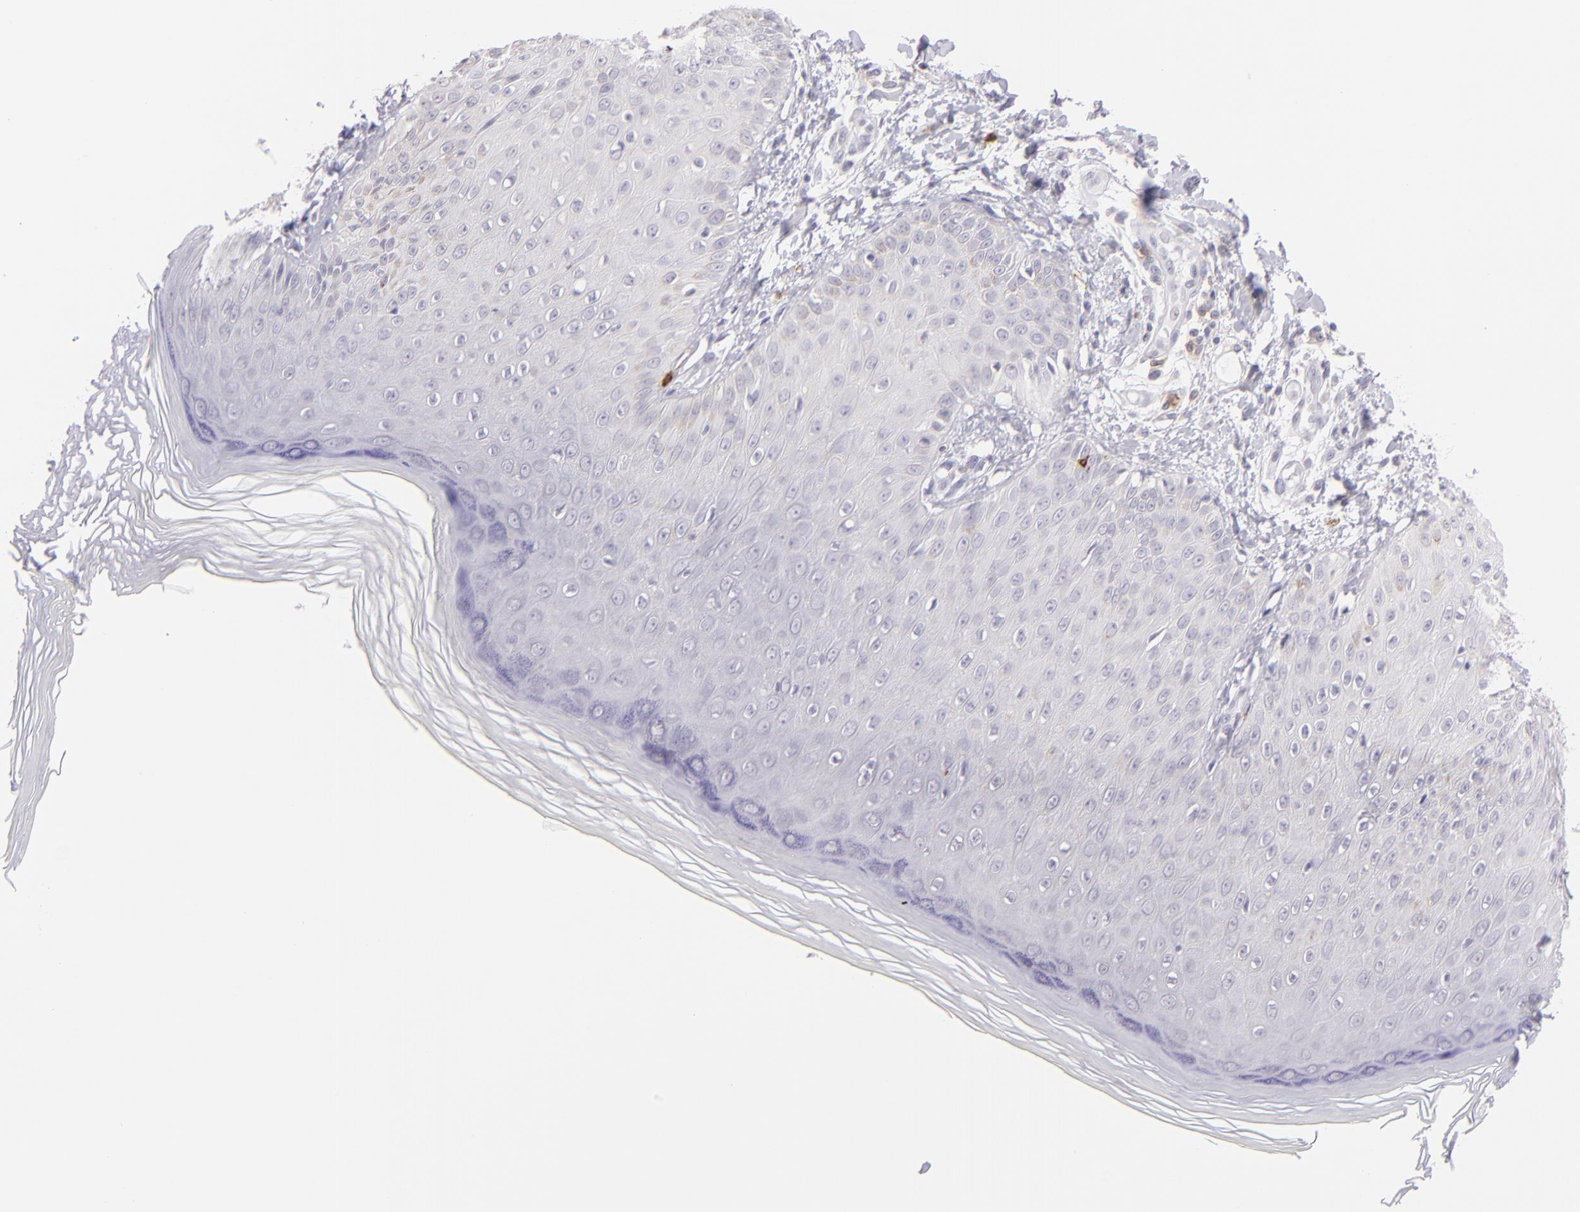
{"staining": {"intensity": "negative", "quantity": "none", "location": "none"}, "tissue": "skin", "cell_type": "Epidermal cells", "image_type": "normal", "snomed": [{"axis": "morphology", "description": "Normal tissue, NOS"}, {"axis": "morphology", "description": "Inflammation, NOS"}, {"axis": "topography", "description": "Soft tissue"}, {"axis": "topography", "description": "Anal"}], "caption": "Immunohistochemical staining of normal skin displays no significant positivity in epidermal cells. (Stains: DAB immunohistochemistry (IHC) with hematoxylin counter stain, Microscopy: brightfield microscopy at high magnification).", "gene": "IL2RA", "patient": {"sex": "female", "age": 15}}